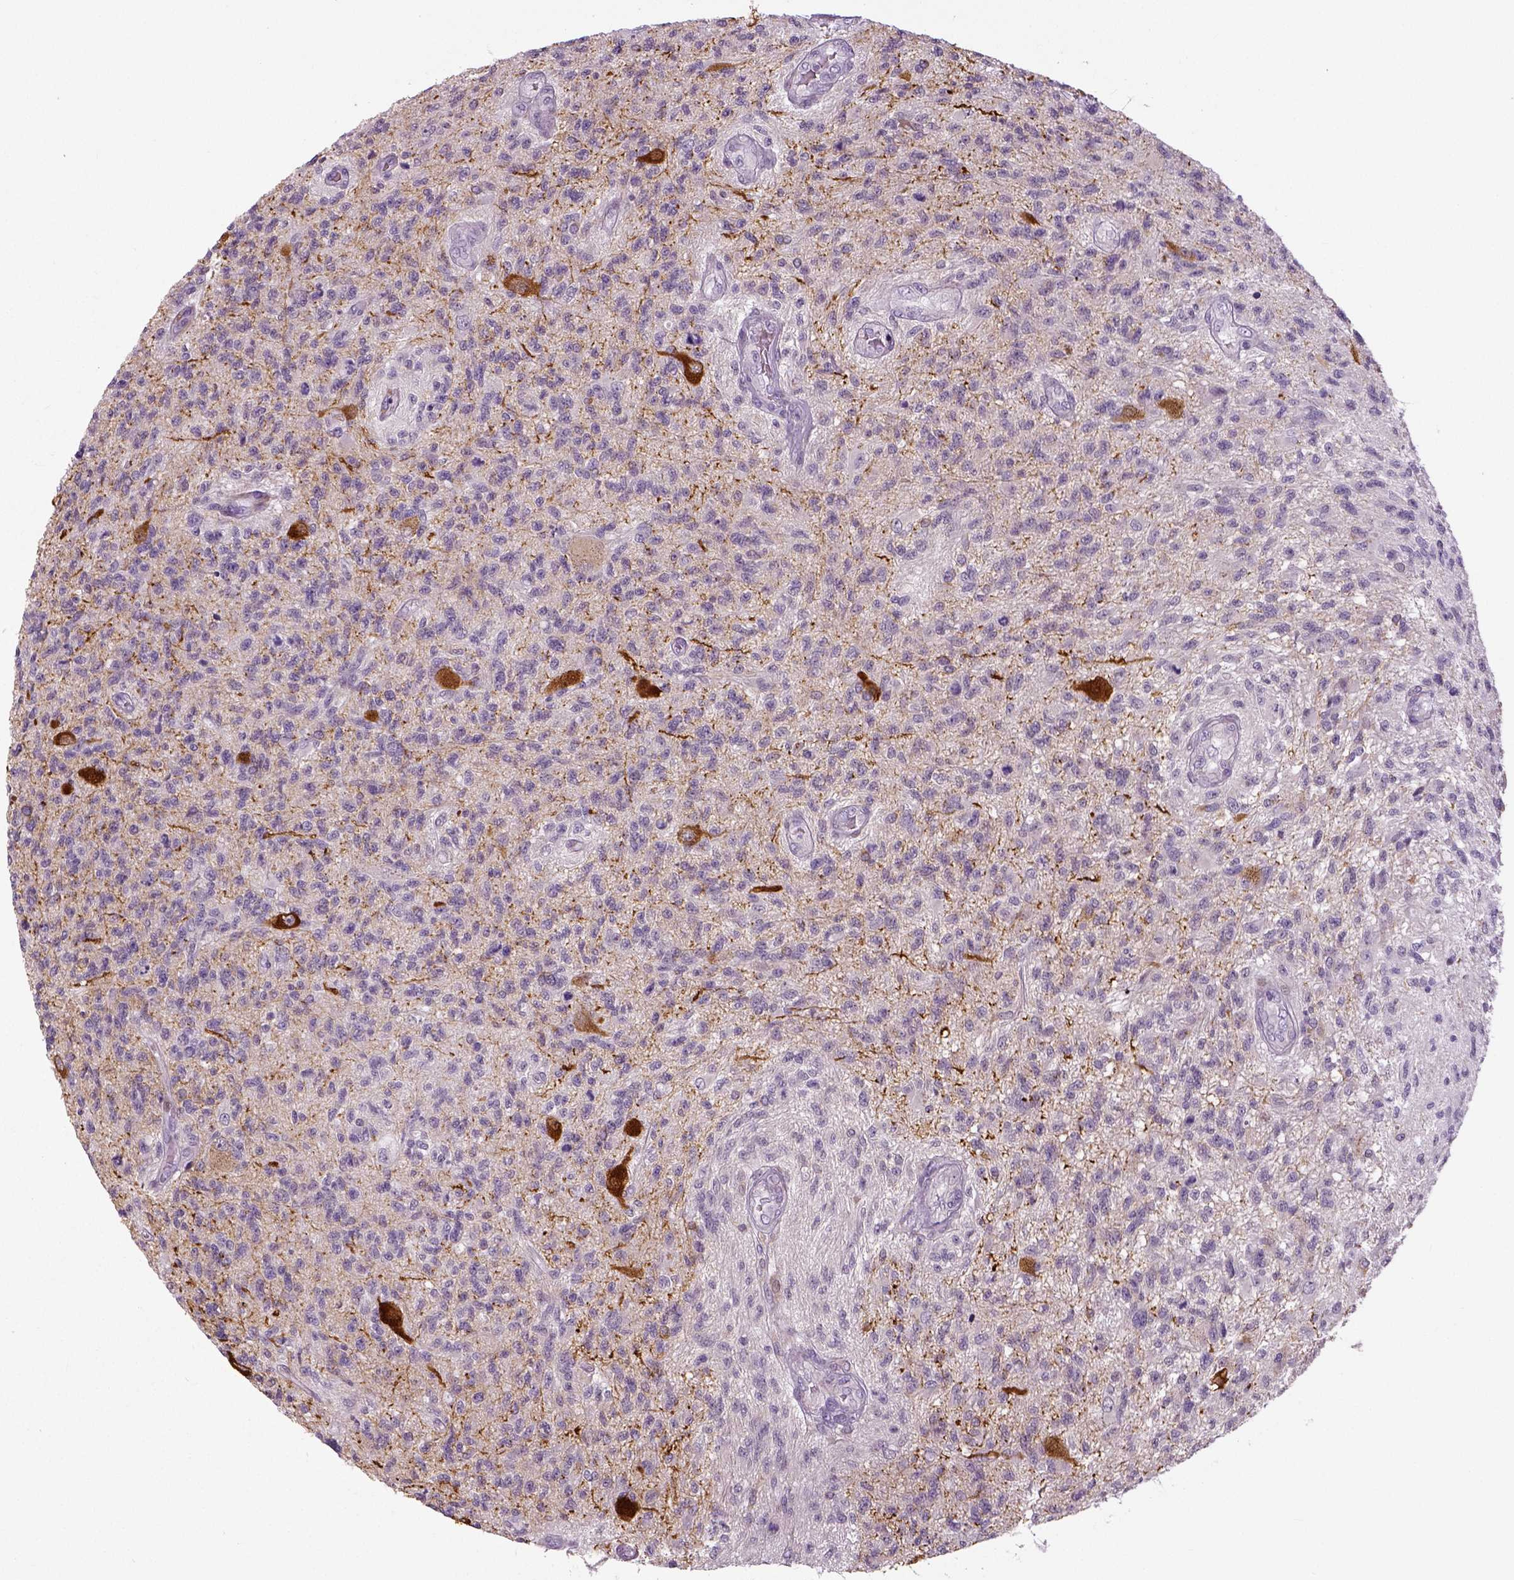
{"staining": {"intensity": "negative", "quantity": "none", "location": "none"}, "tissue": "glioma", "cell_type": "Tumor cells", "image_type": "cancer", "snomed": [{"axis": "morphology", "description": "Glioma, malignant, High grade"}, {"axis": "topography", "description": "Brain"}], "caption": "The photomicrograph demonstrates no significant staining in tumor cells of glioma.", "gene": "NECAB1", "patient": {"sex": "male", "age": 56}}